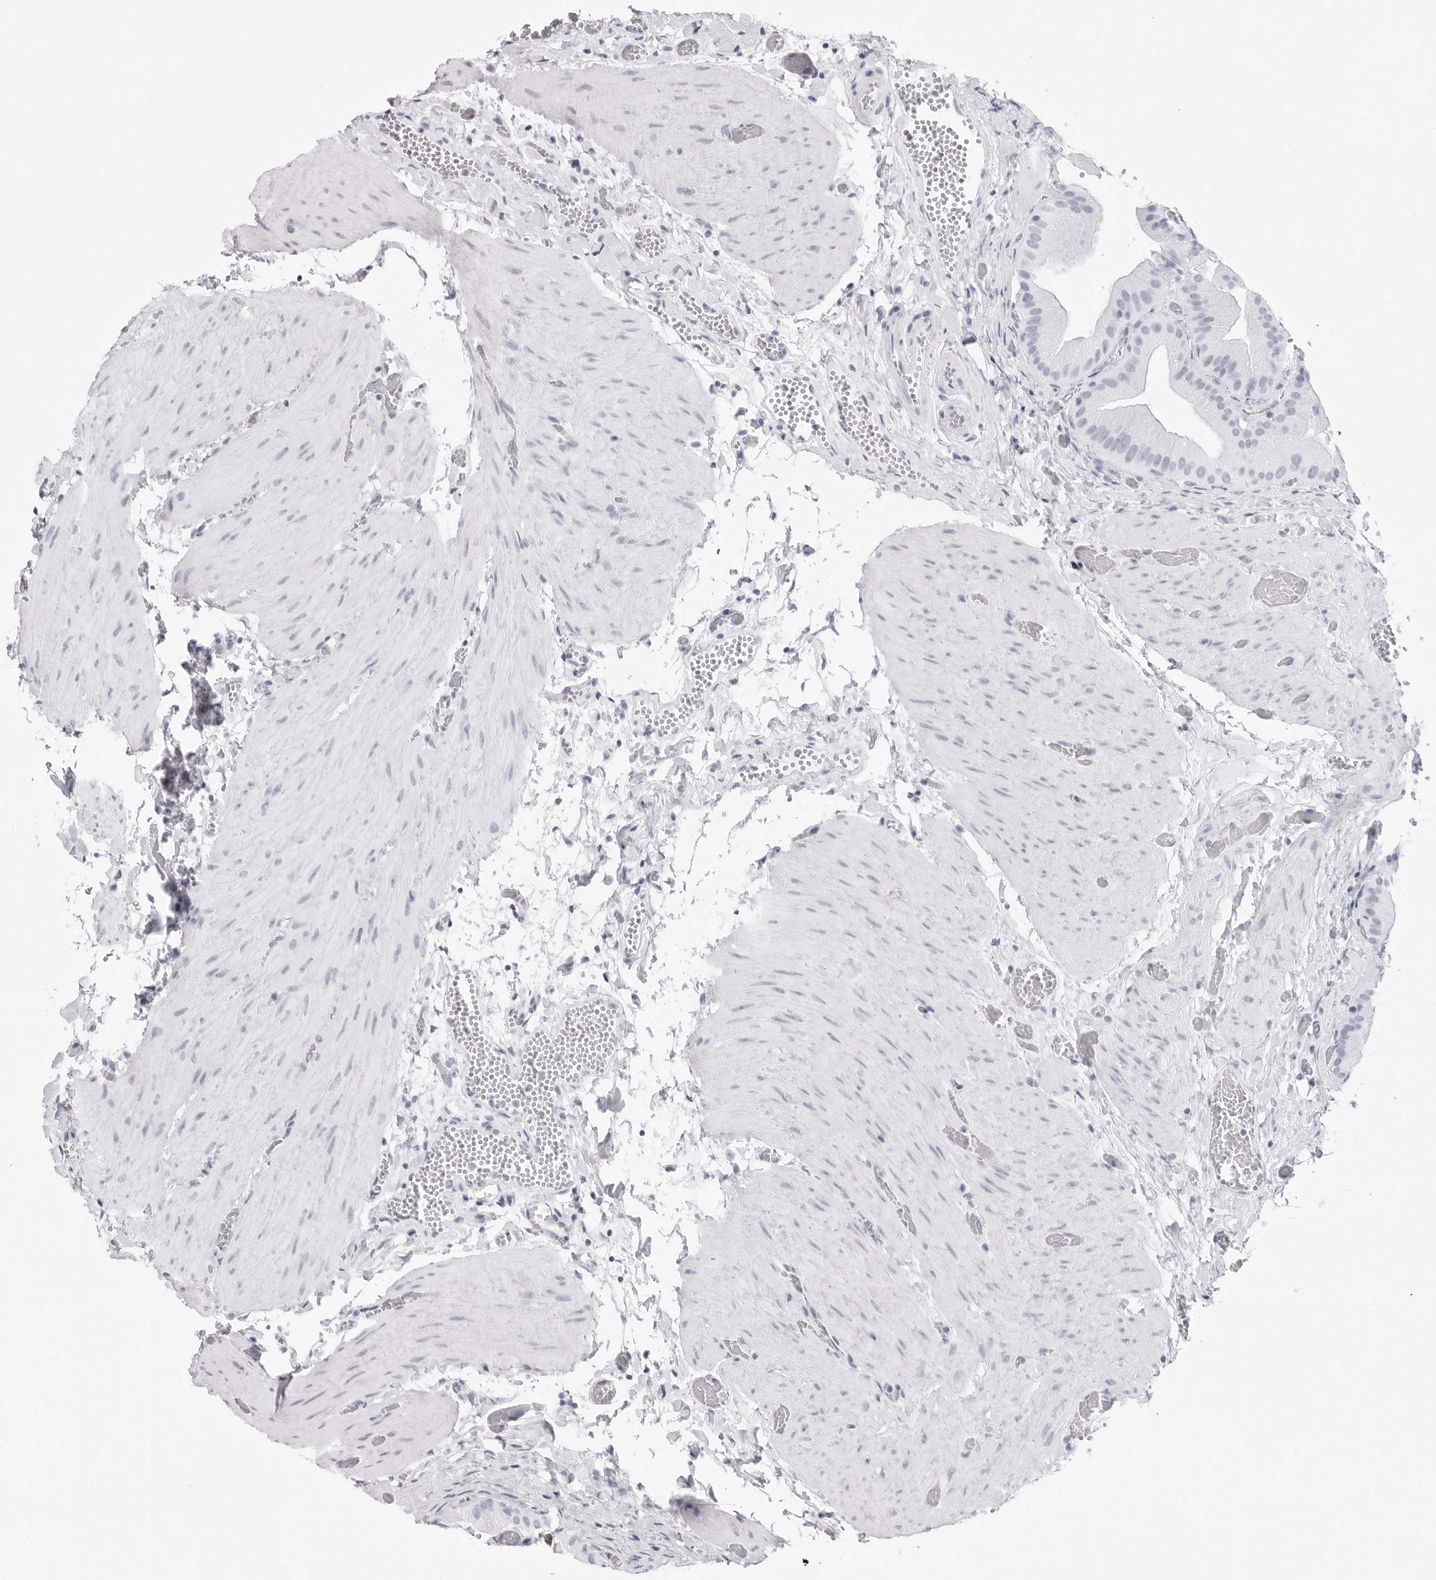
{"staining": {"intensity": "negative", "quantity": "none", "location": "none"}, "tissue": "gallbladder", "cell_type": "Glandular cells", "image_type": "normal", "snomed": [{"axis": "morphology", "description": "Normal tissue, NOS"}, {"axis": "topography", "description": "Gallbladder"}], "caption": "Immunohistochemistry histopathology image of benign gallbladder stained for a protein (brown), which exhibits no positivity in glandular cells. (DAB immunohistochemistry (IHC) visualized using brightfield microscopy, high magnification).", "gene": "NASP", "patient": {"sex": "female", "age": 64}}